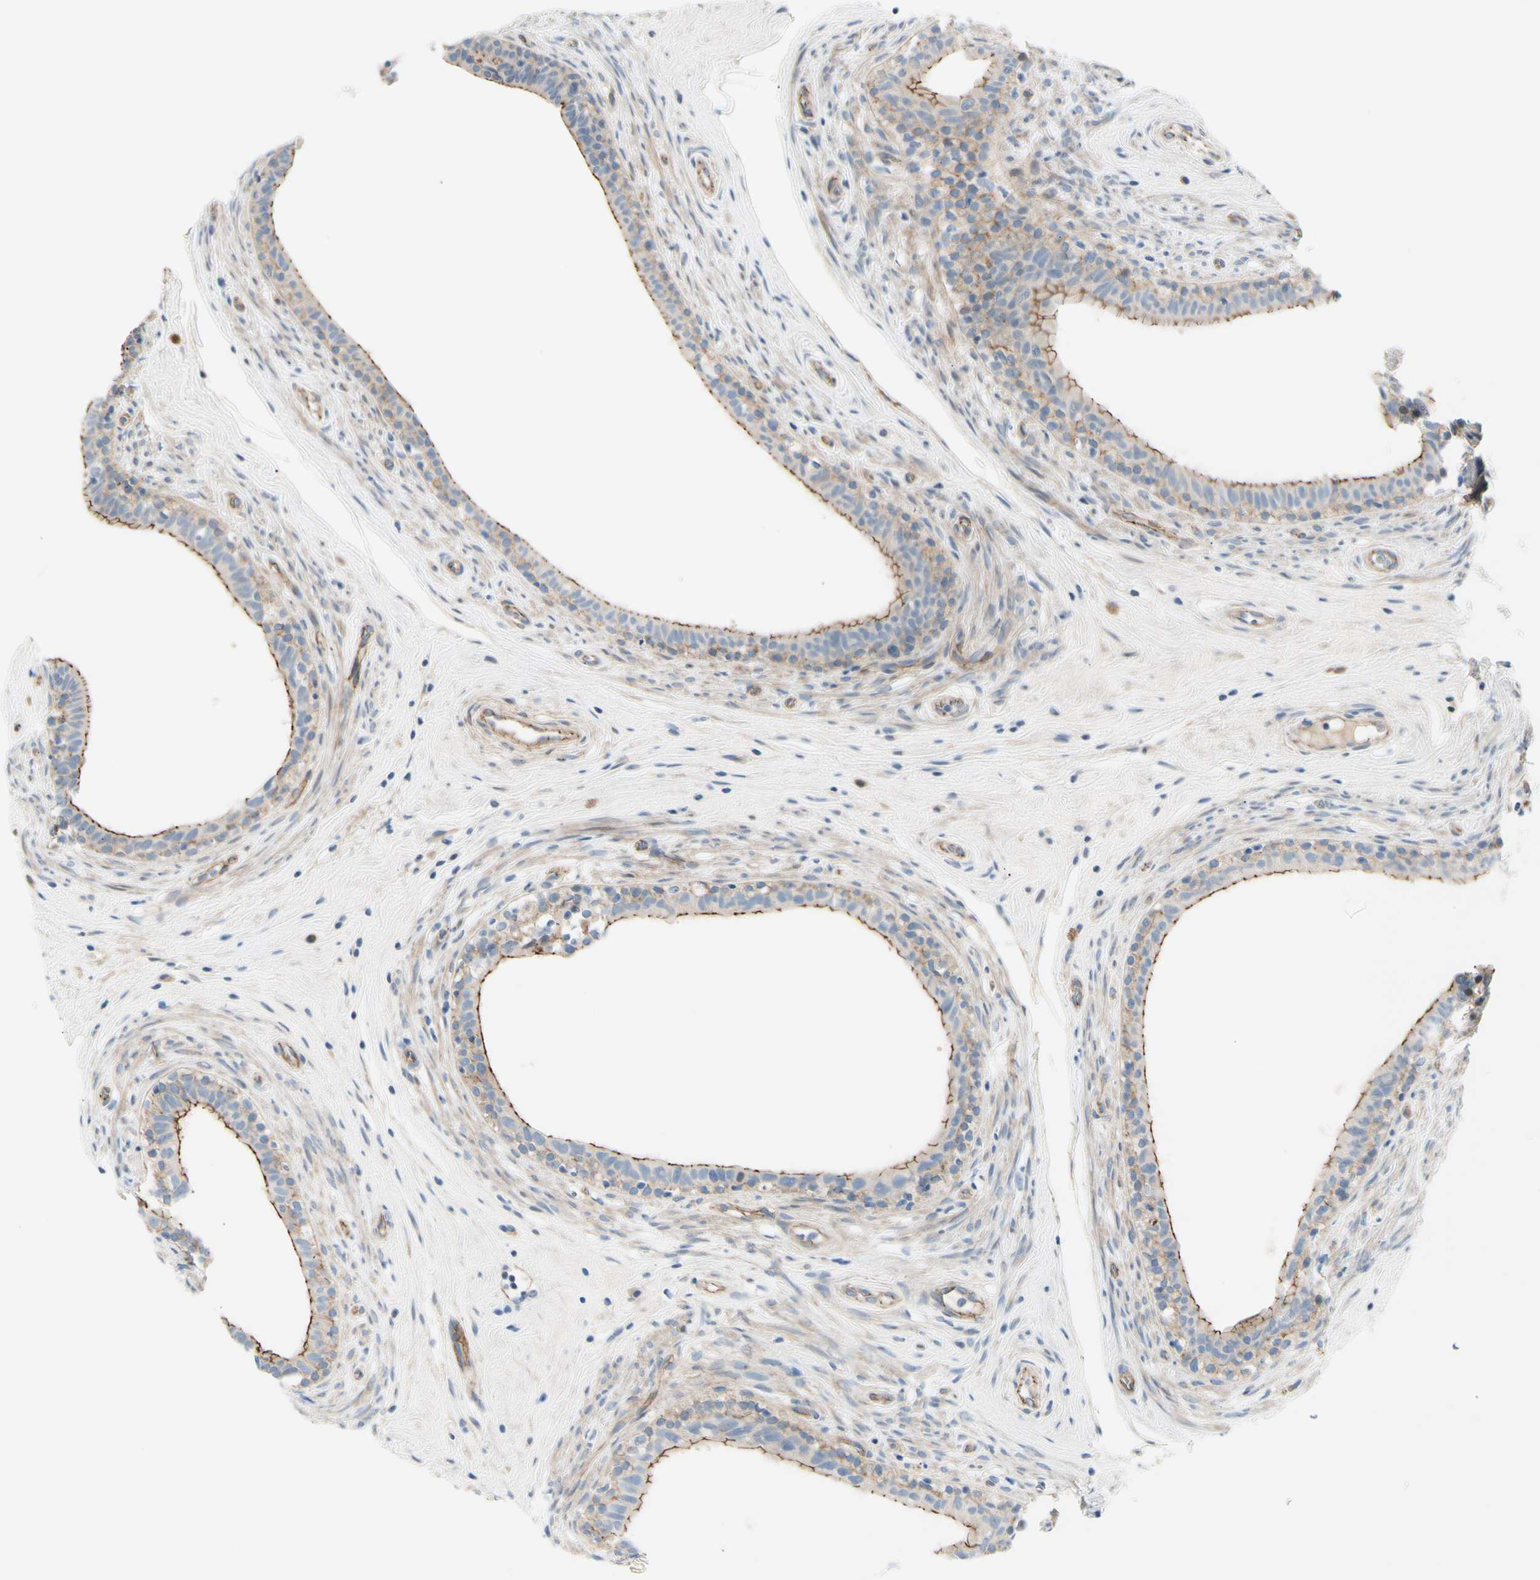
{"staining": {"intensity": "moderate", "quantity": ">75%", "location": "cytoplasmic/membranous"}, "tissue": "epididymis", "cell_type": "Glandular cells", "image_type": "normal", "snomed": [{"axis": "morphology", "description": "Normal tissue, NOS"}, {"axis": "morphology", "description": "Inflammation, NOS"}, {"axis": "topography", "description": "Epididymis"}], "caption": "Immunohistochemical staining of benign human epididymis exhibits >75% levels of moderate cytoplasmic/membranous protein positivity in about >75% of glandular cells.", "gene": "TJP1", "patient": {"sex": "male", "age": 84}}